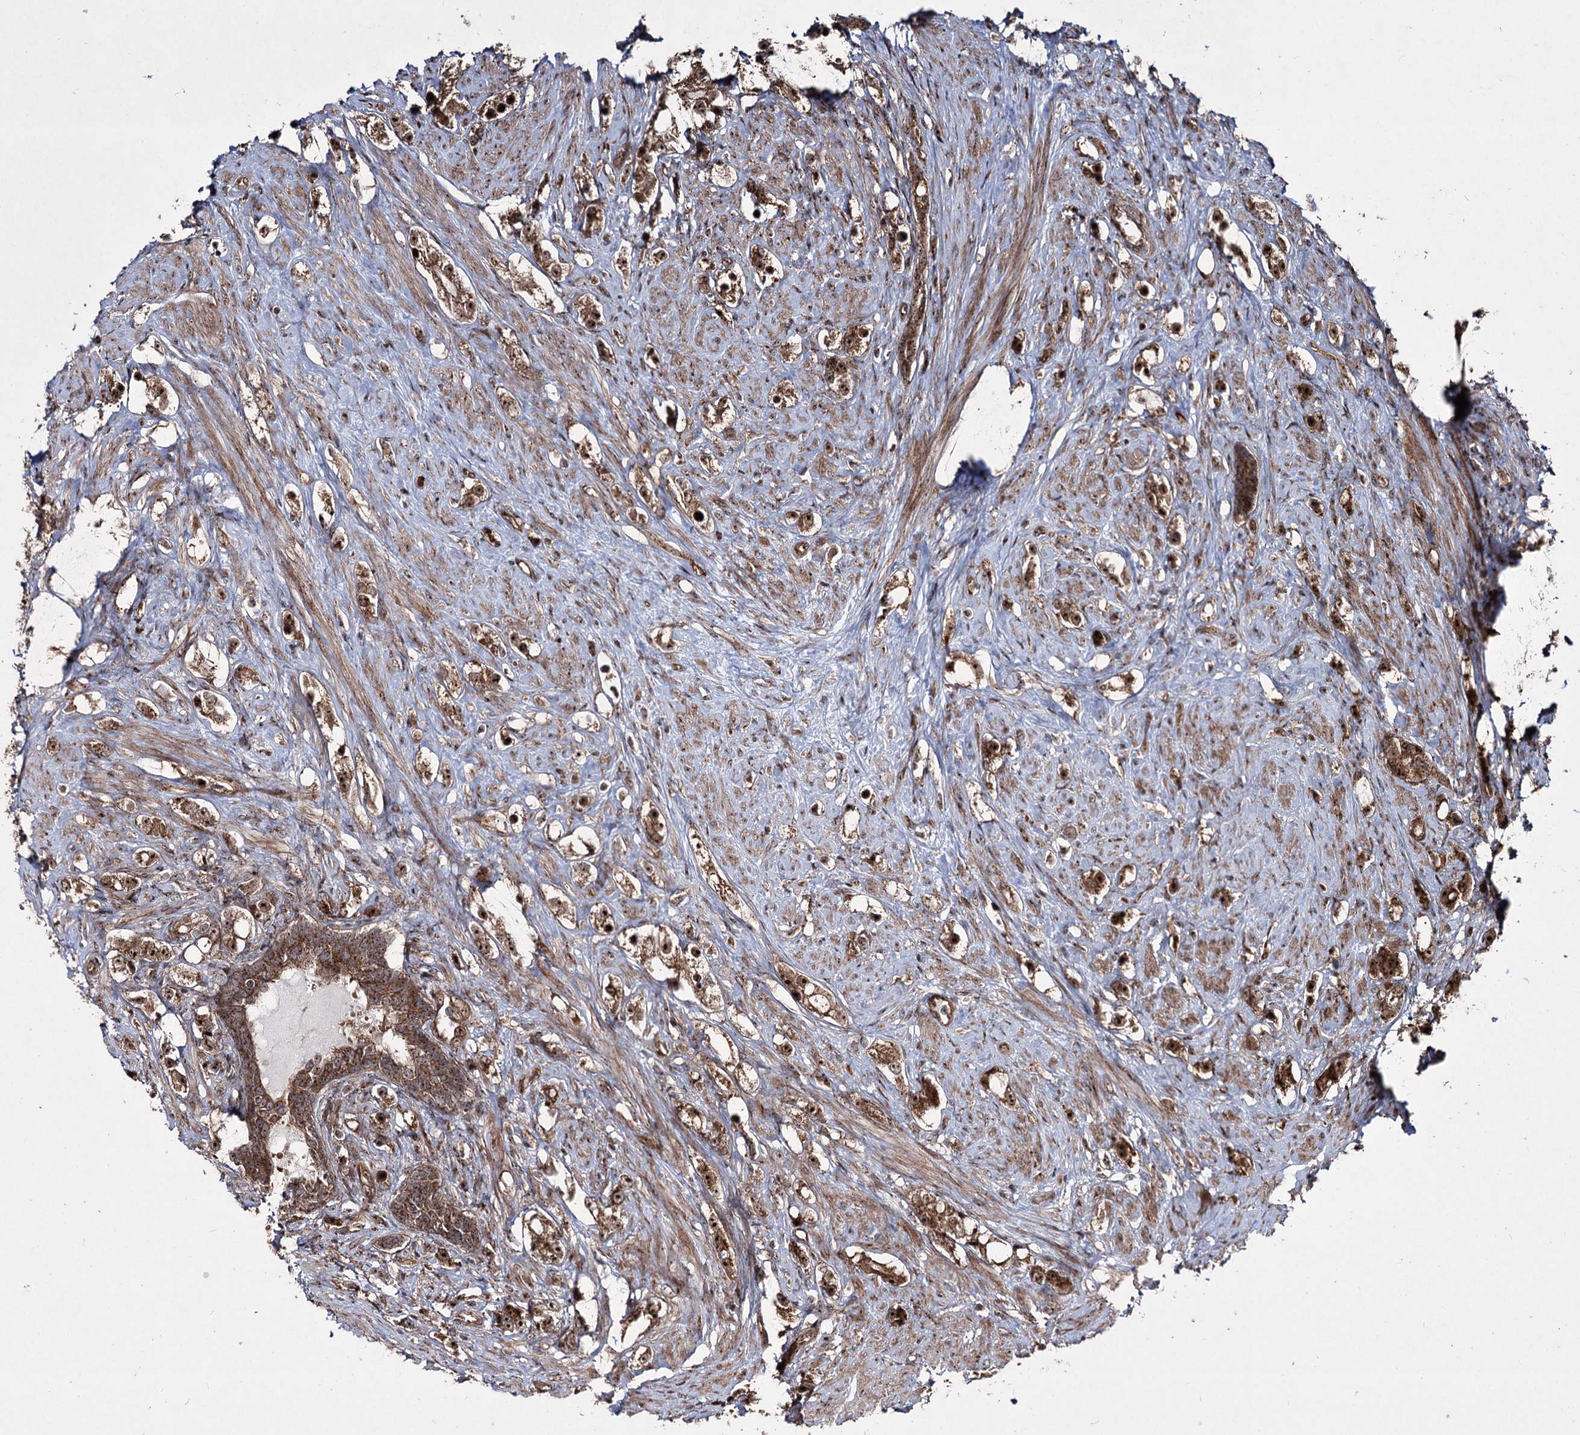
{"staining": {"intensity": "strong", "quantity": ">75%", "location": "cytoplasmic/membranous,nuclear"}, "tissue": "prostate cancer", "cell_type": "Tumor cells", "image_type": "cancer", "snomed": [{"axis": "morphology", "description": "Adenocarcinoma, High grade"}, {"axis": "topography", "description": "Prostate"}], "caption": "Immunohistochemistry image of human prostate cancer stained for a protein (brown), which exhibits high levels of strong cytoplasmic/membranous and nuclear expression in approximately >75% of tumor cells.", "gene": "SERINC5", "patient": {"sex": "male", "age": 63}}